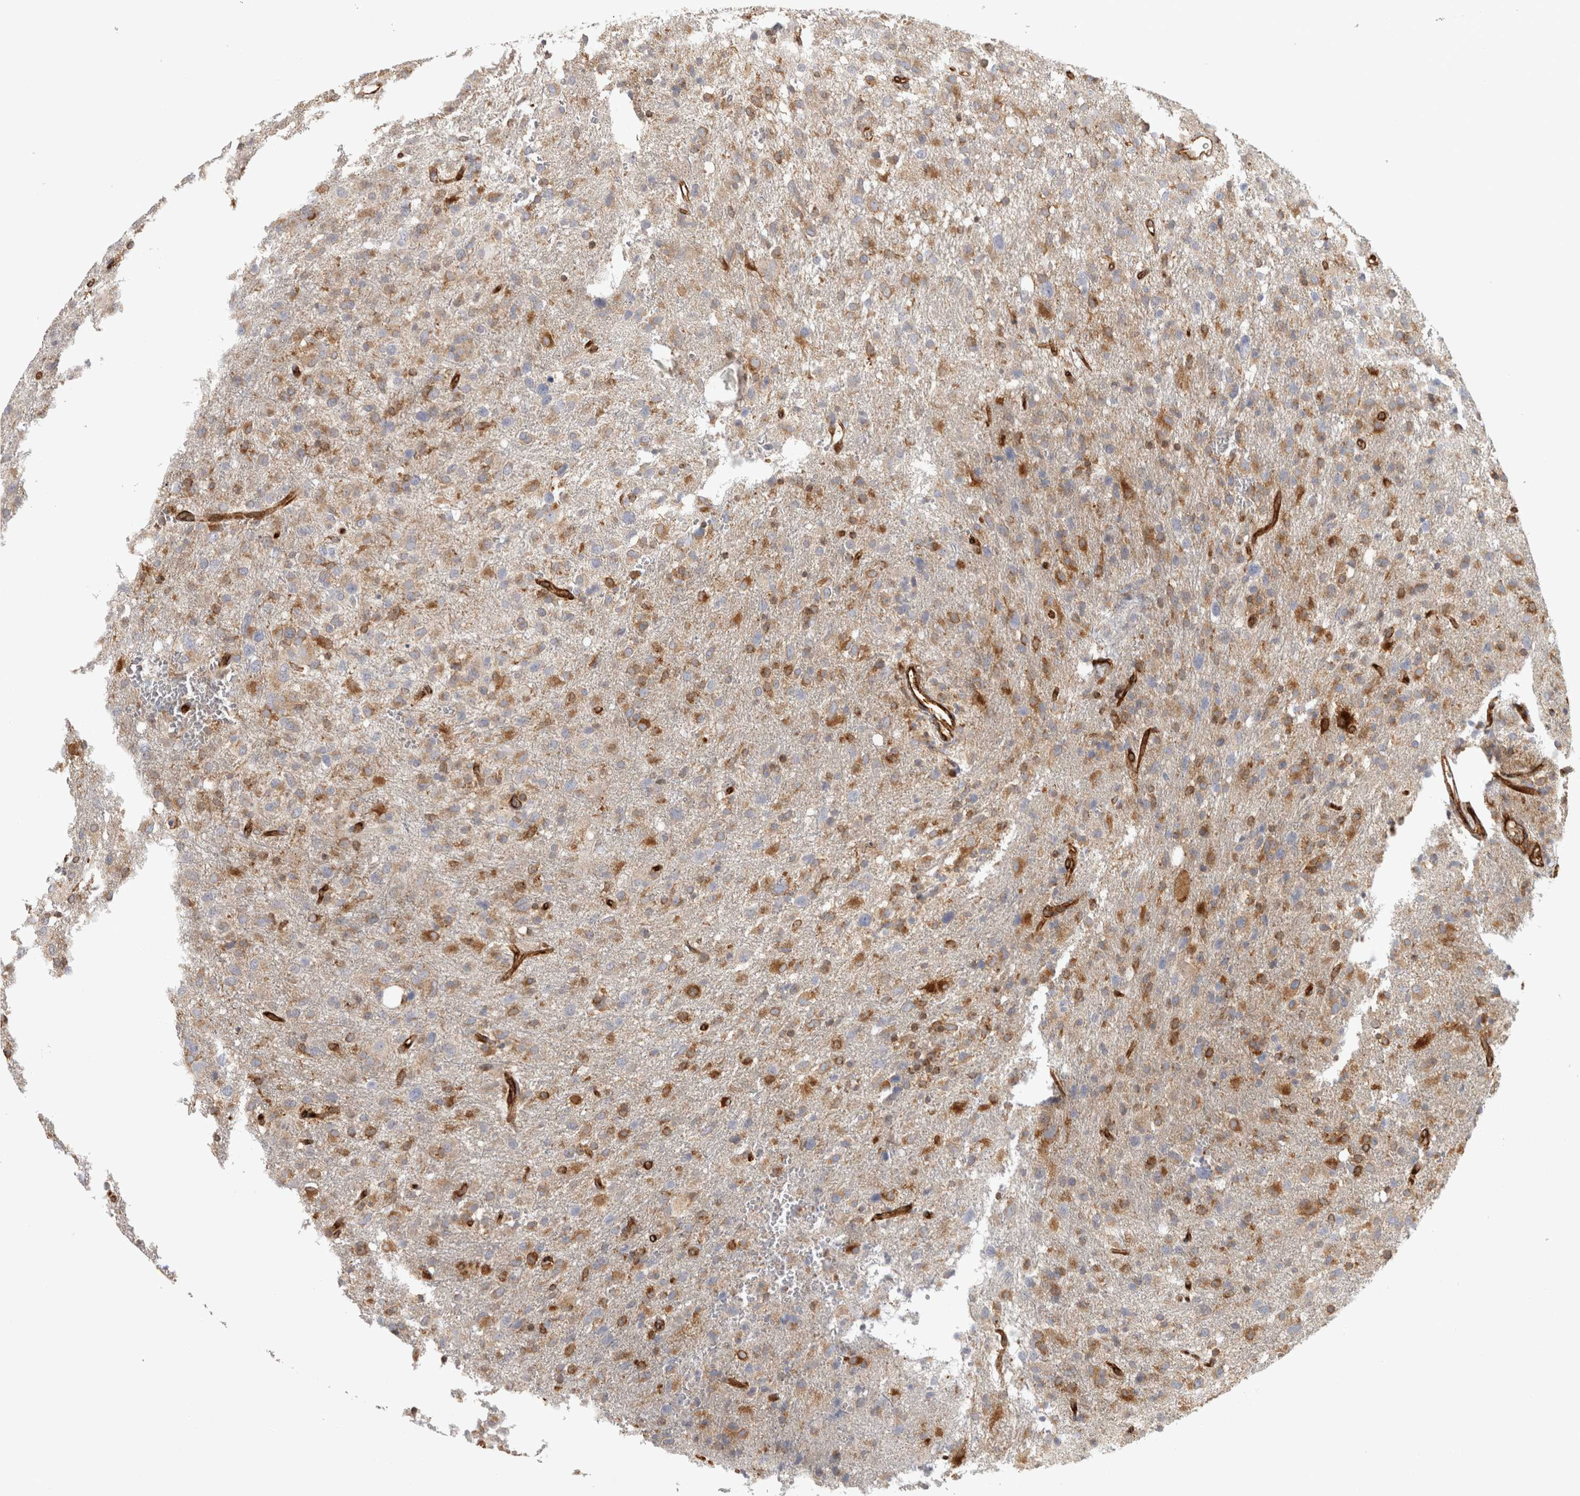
{"staining": {"intensity": "moderate", "quantity": "25%-75%", "location": "cytoplasmic/membranous"}, "tissue": "glioma", "cell_type": "Tumor cells", "image_type": "cancer", "snomed": [{"axis": "morphology", "description": "Glioma, malignant, High grade"}, {"axis": "topography", "description": "Brain"}], "caption": "About 25%-75% of tumor cells in glioma show moderate cytoplasmic/membranous protein expression as visualized by brown immunohistochemical staining.", "gene": "HLA-E", "patient": {"sex": "female", "age": 57}}